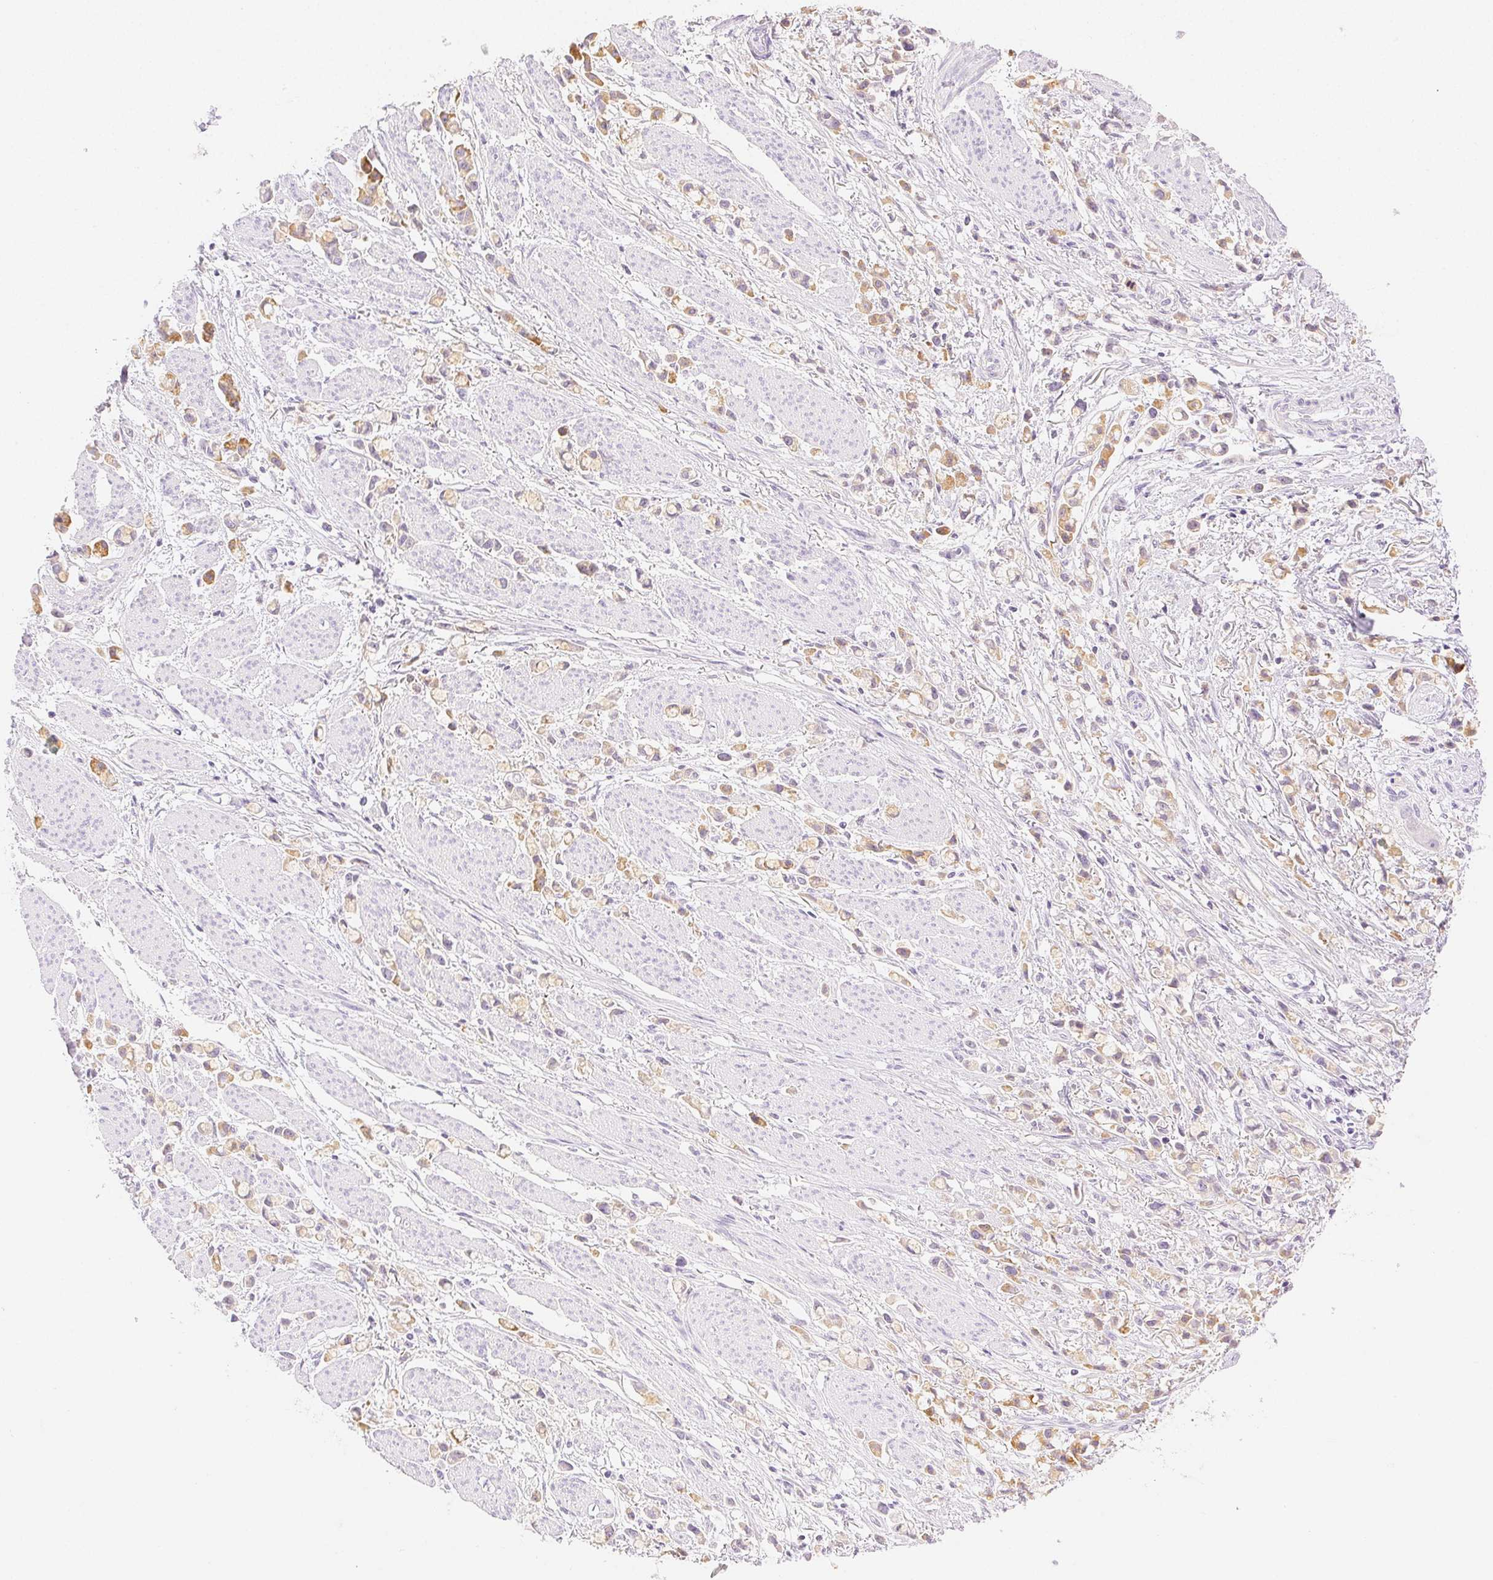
{"staining": {"intensity": "moderate", "quantity": ">75%", "location": "cytoplasmic/membranous"}, "tissue": "stomach cancer", "cell_type": "Tumor cells", "image_type": "cancer", "snomed": [{"axis": "morphology", "description": "Adenocarcinoma, NOS"}, {"axis": "topography", "description": "Stomach"}], "caption": "Stomach adenocarcinoma stained with IHC exhibits moderate cytoplasmic/membranous expression in about >75% of tumor cells.", "gene": "SPACA4", "patient": {"sex": "female", "age": 81}}